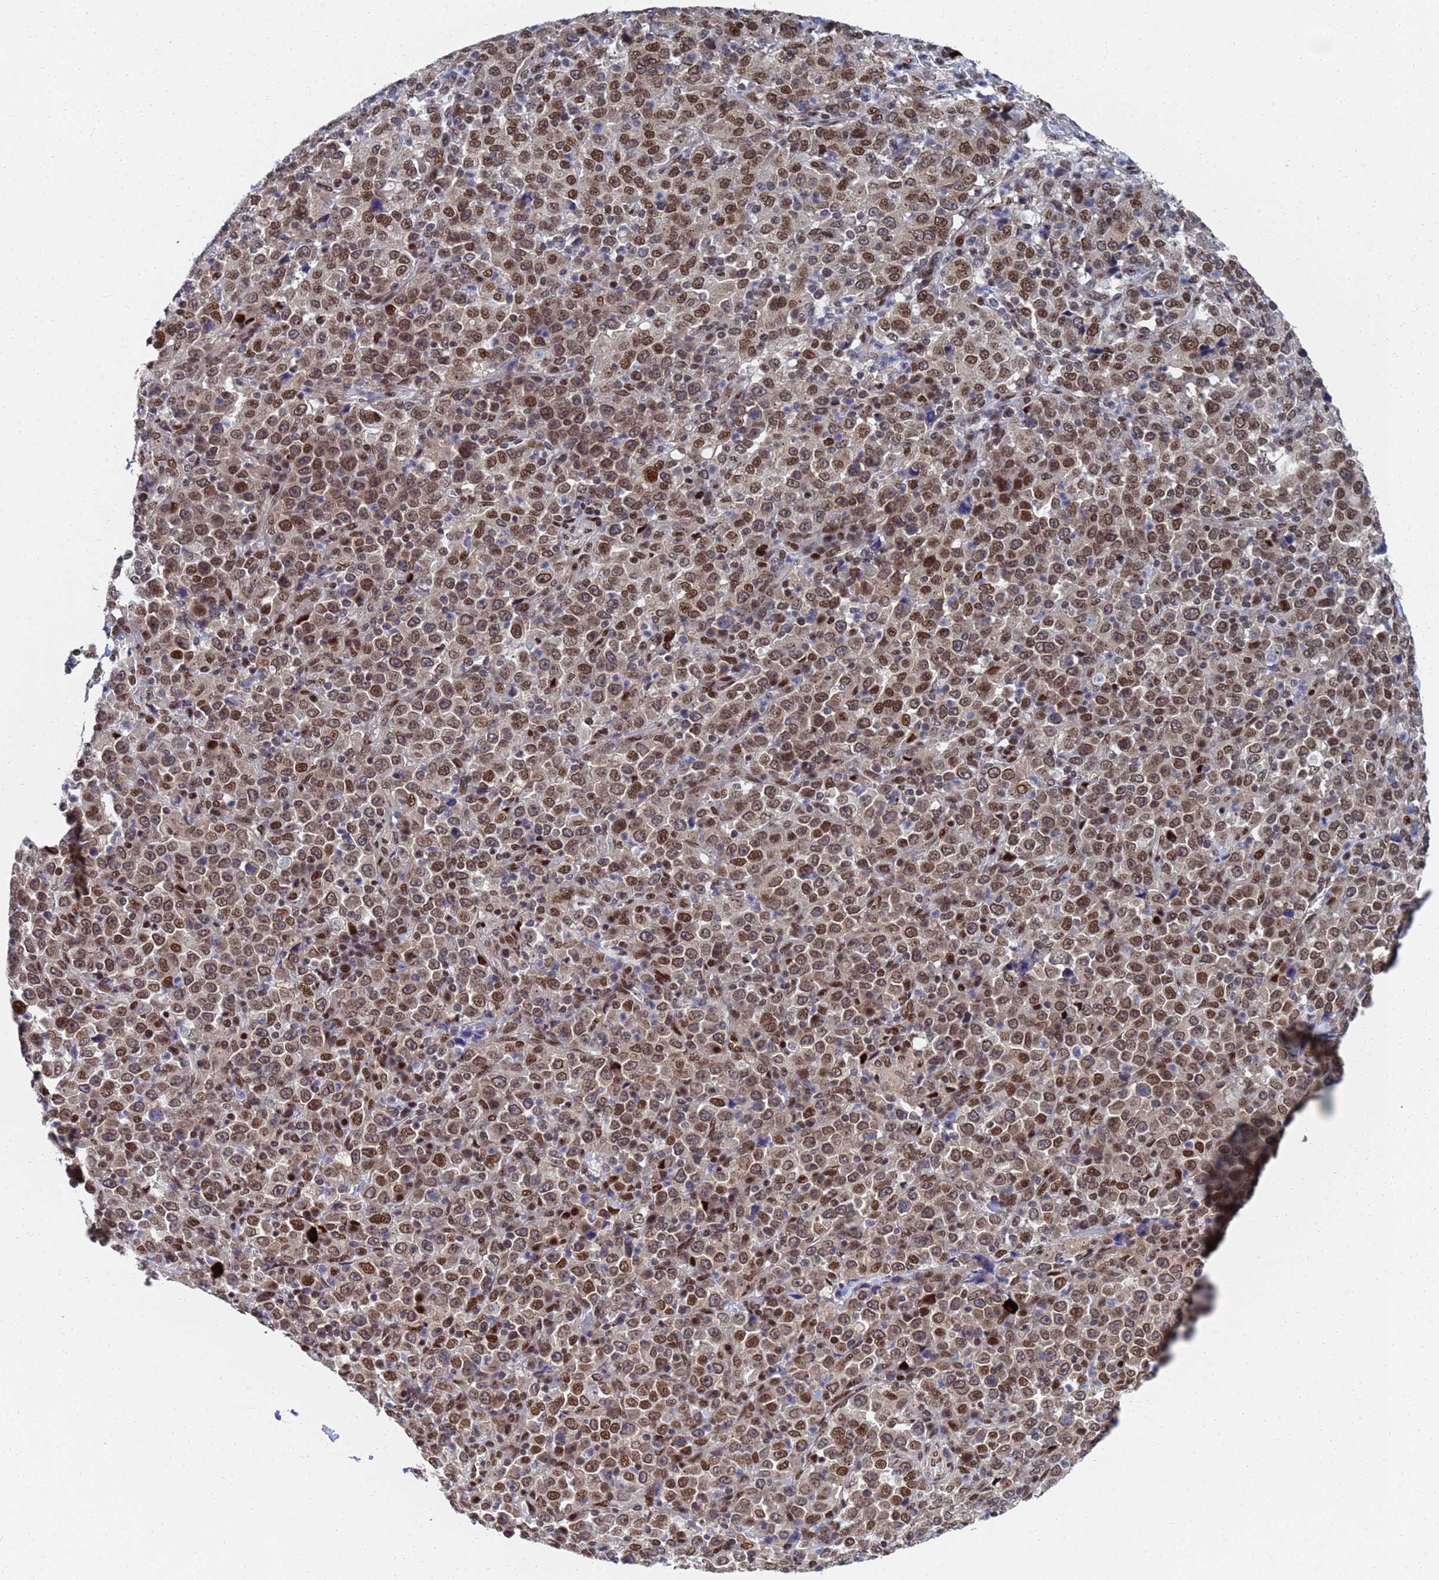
{"staining": {"intensity": "moderate", "quantity": ">75%", "location": "nuclear"}, "tissue": "stomach cancer", "cell_type": "Tumor cells", "image_type": "cancer", "snomed": [{"axis": "morphology", "description": "Normal tissue, NOS"}, {"axis": "morphology", "description": "Adenocarcinoma, NOS"}, {"axis": "topography", "description": "Stomach, upper"}, {"axis": "topography", "description": "Stomach"}], "caption": "A brown stain shows moderate nuclear staining of a protein in stomach adenocarcinoma tumor cells.", "gene": "AP5Z1", "patient": {"sex": "male", "age": 59}}